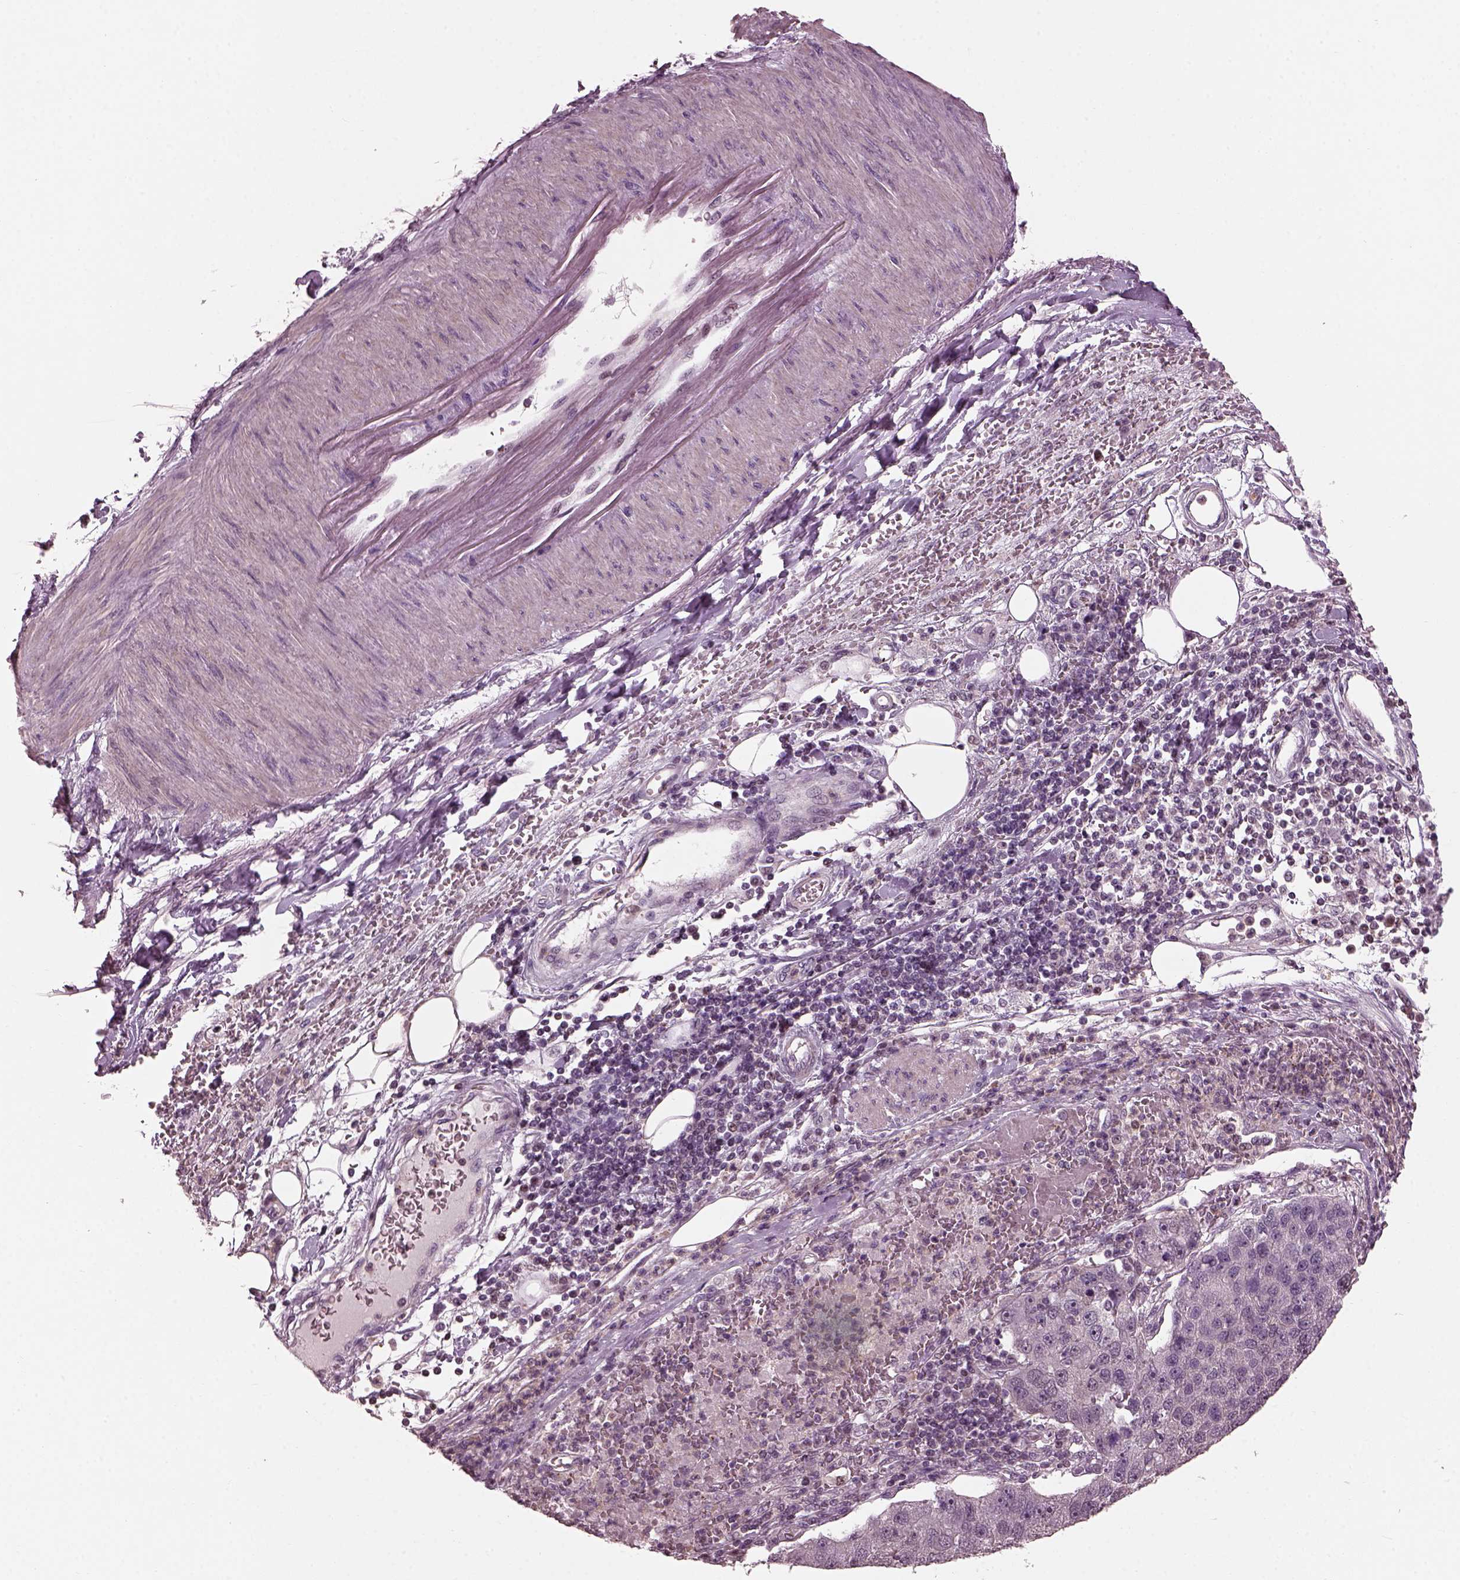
{"staining": {"intensity": "negative", "quantity": "none", "location": "none"}, "tissue": "pancreatic cancer", "cell_type": "Tumor cells", "image_type": "cancer", "snomed": [{"axis": "morphology", "description": "Adenocarcinoma, NOS"}, {"axis": "topography", "description": "Pancreas"}], "caption": "High magnification brightfield microscopy of pancreatic cancer (adenocarcinoma) stained with DAB (brown) and counterstained with hematoxylin (blue): tumor cells show no significant staining.", "gene": "BFSP1", "patient": {"sex": "female", "age": 61}}